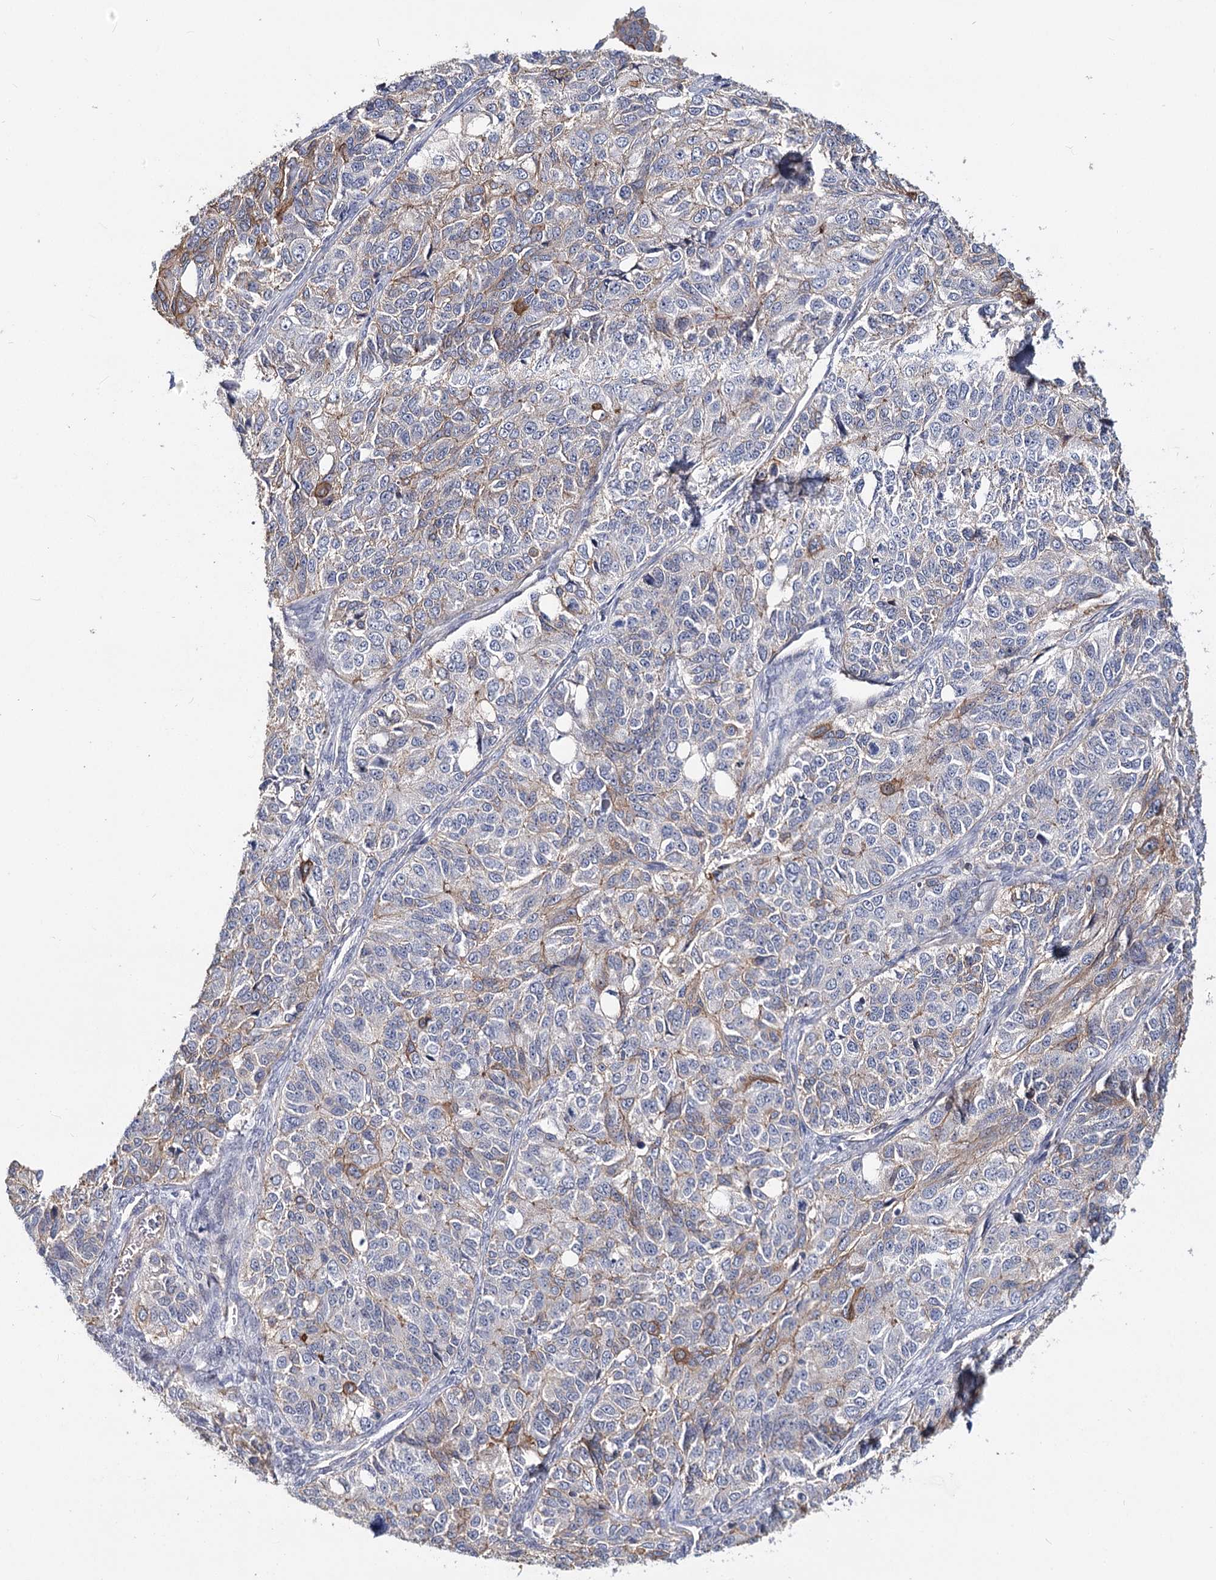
{"staining": {"intensity": "weak", "quantity": "<25%", "location": "cytoplasmic/membranous"}, "tissue": "ovarian cancer", "cell_type": "Tumor cells", "image_type": "cancer", "snomed": [{"axis": "morphology", "description": "Carcinoma, endometroid"}, {"axis": "topography", "description": "Ovary"}], "caption": "Immunohistochemical staining of ovarian cancer reveals no significant staining in tumor cells.", "gene": "TMEM218", "patient": {"sex": "female", "age": 51}}